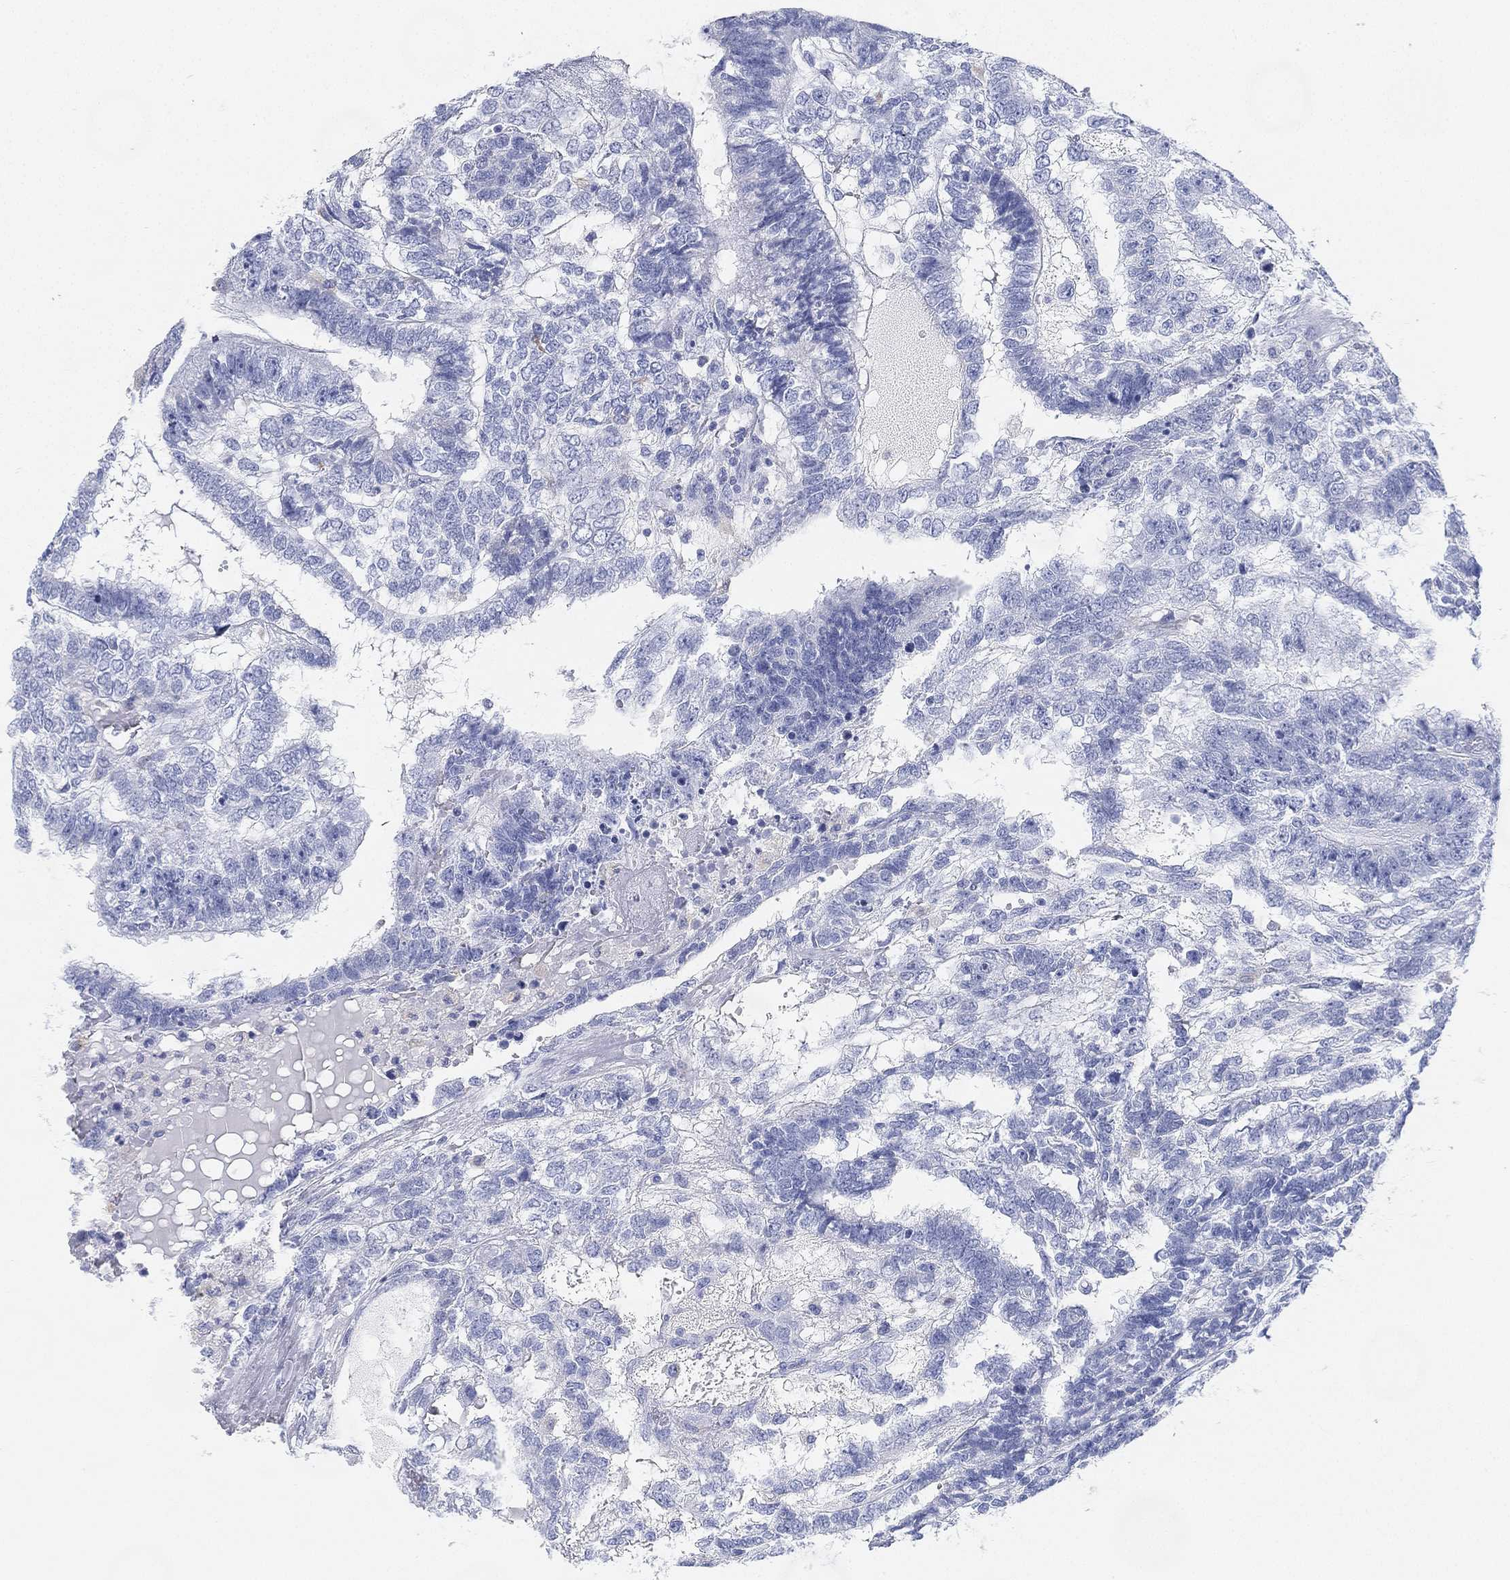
{"staining": {"intensity": "negative", "quantity": "none", "location": "none"}, "tissue": "testis cancer", "cell_type": "Tumor cells", "image_type": "cancer", "snomed": [{"axis": "morphology", "description": "Seminoma, NOS"}, {"axis": "morphology", "description": "Carcinoma, Embryonal, NOS"}, {"axis": "topography", "description": "Testis"}], "caption": "This is a micrograph of IHC staining of testis embryonal carcinoma, which shows no expression in tumor cells.", "gene": "GPR61", "patient": {"sex": "male", "age": 41}}